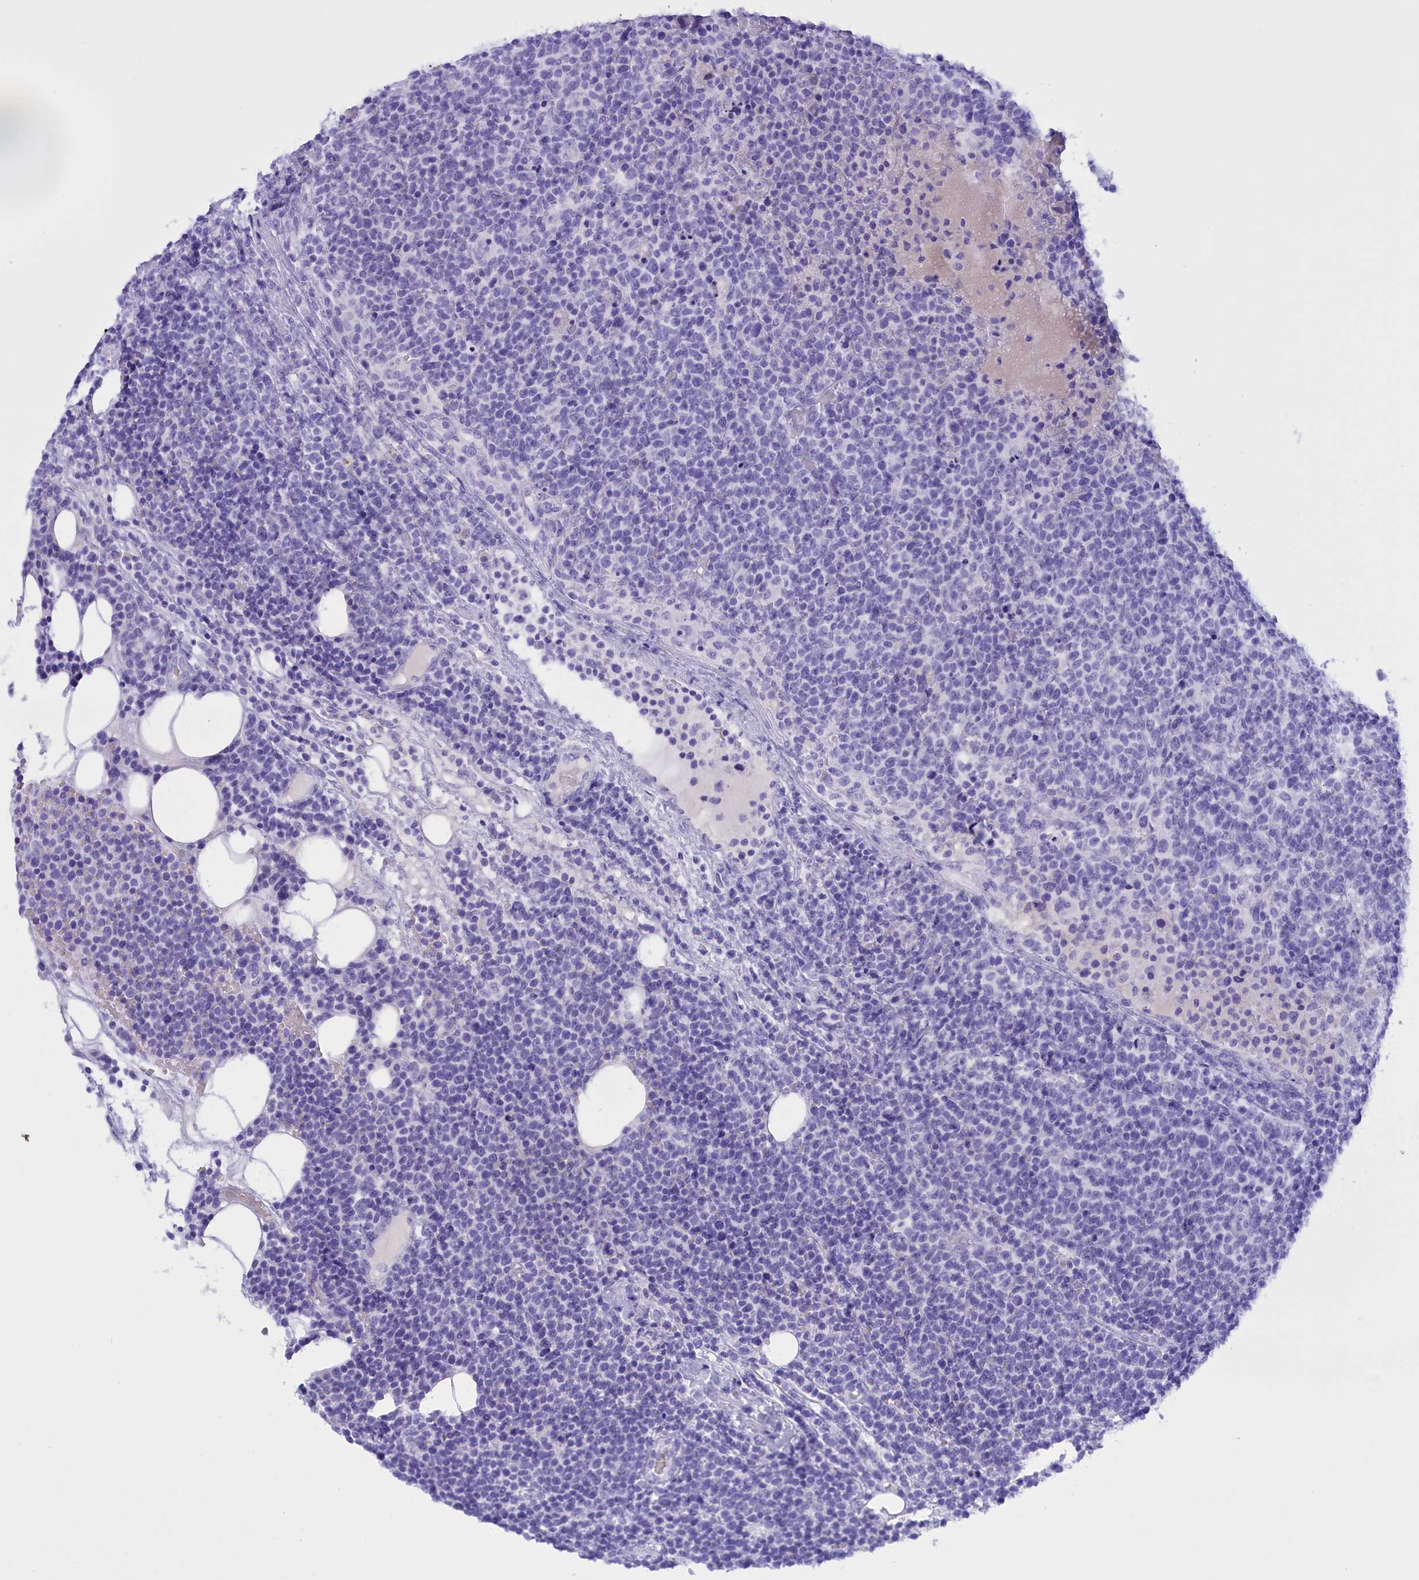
{"staining": {"intensity": "negative", "quantity": "none", "location": "none"}, "tissue": "lymphoma", "cell_type": "Tumor cells", "image_type": "cancer", "snomed": [{"axis": "morphology", "description": "Malignant lymphoma, non-Hodgkin's type, High grade"}, {"axis": "topography", "description": "Lymph node"}], "caption": "IHC of human malignant lymphoma, non-Hodgkin's type (high-grade) demonstrates no expression in tumor cells.", "gene": "BRI3", "patient": {"sex": "male", "age": 61}}